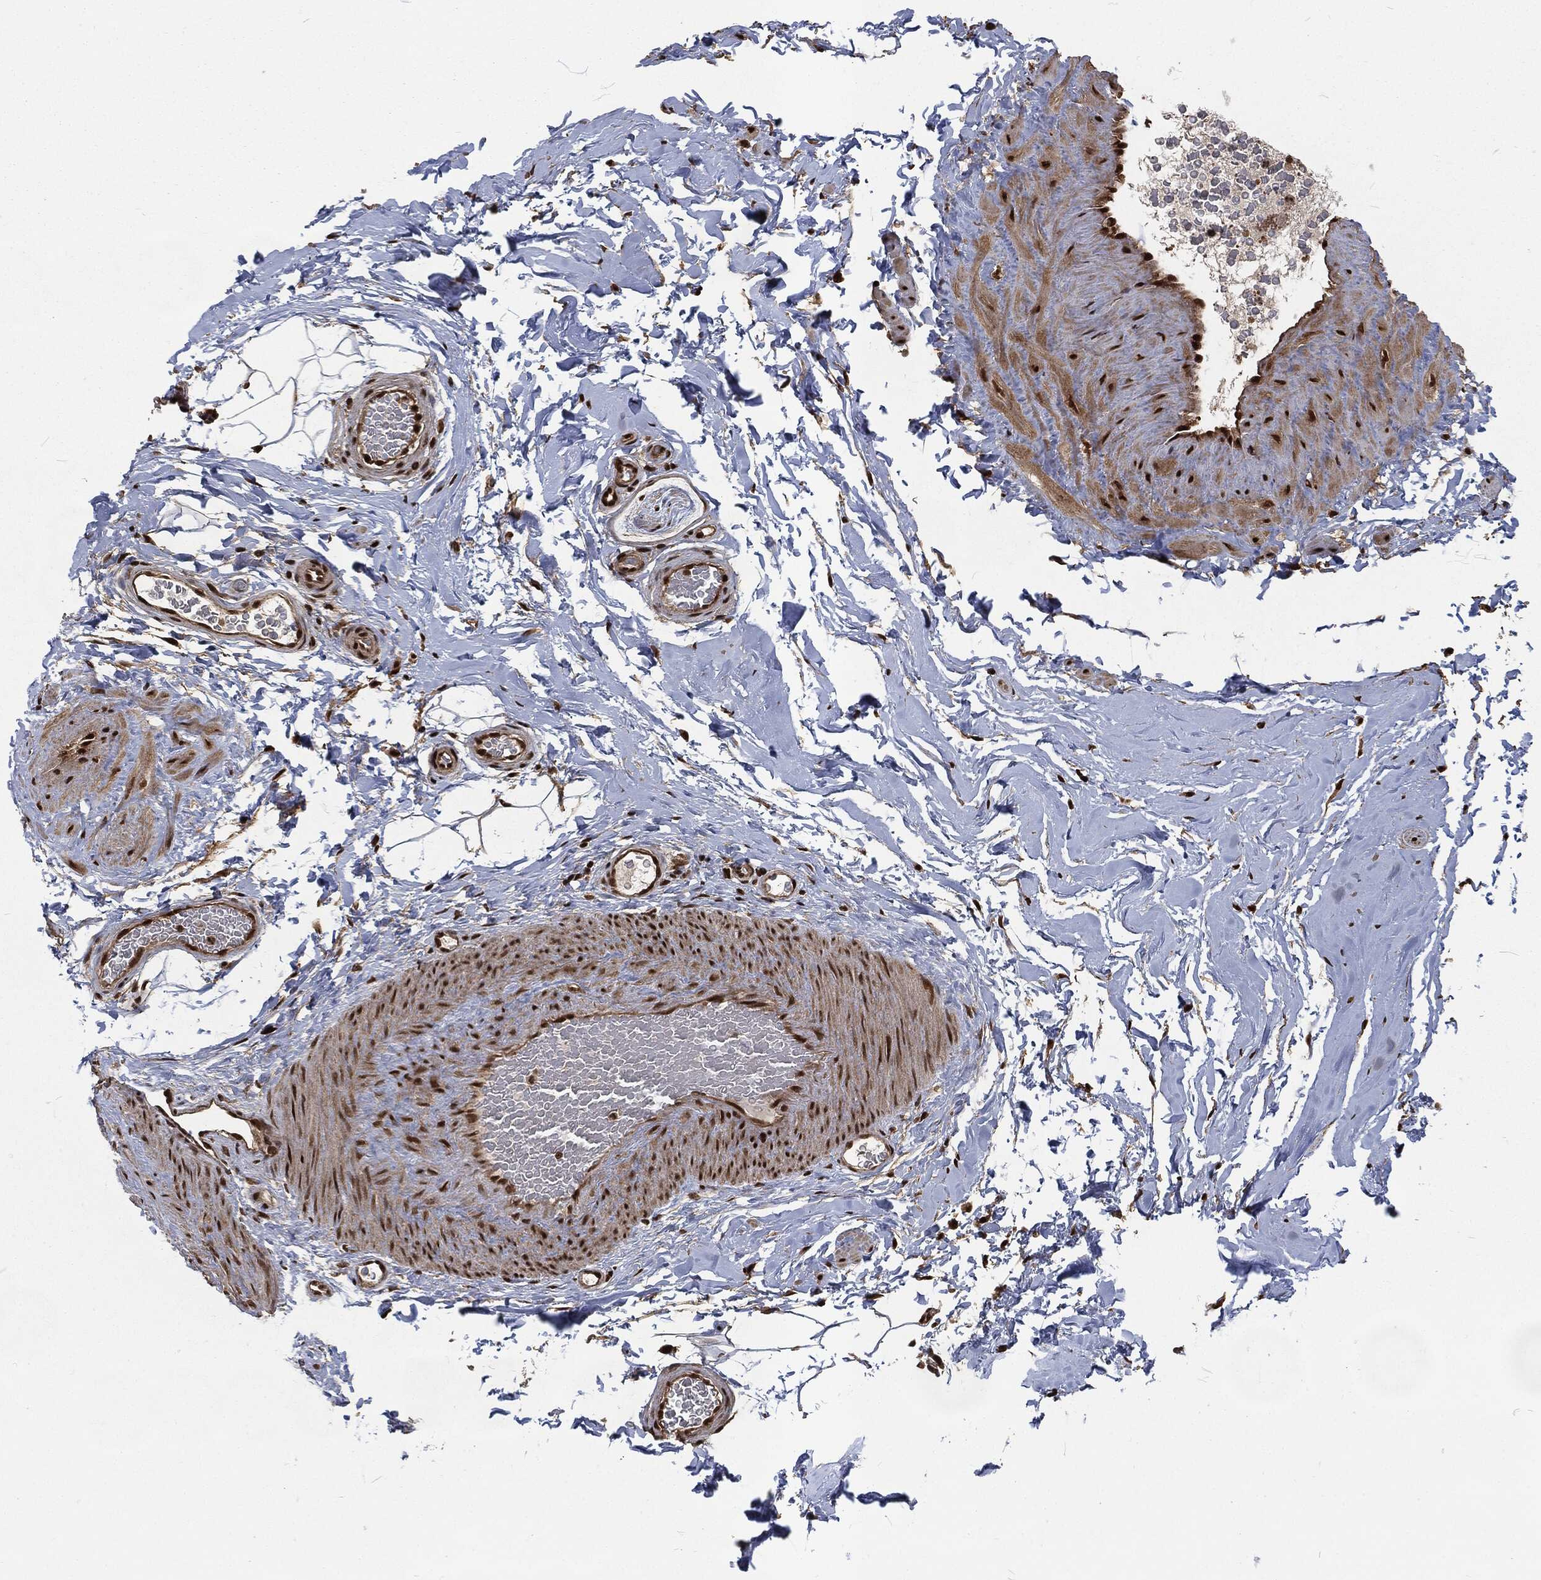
{"staining": {"intensity": "strong", "quantity": ">75%", "location": "nuclear"}, "tissue": "adipose tissue", "cell_type": "Adipocytes", "image_type": "normal", "snomed": [{"axis": "morphology", "description": "Normal tissue, NOS"}, {"axis": "topography", "description": "Soft tissue"}, {"axis": "topography", "description": "Vascular tissue"}], "caption": "A brown stain highlights strong nuclear expression of a protein in adipocytes of unremarkable human adipose tissue. (IHC, brightfield microscopy, high magnification).", "gene": "NGRN", "patient": {"sex": "male", "age": 41}}